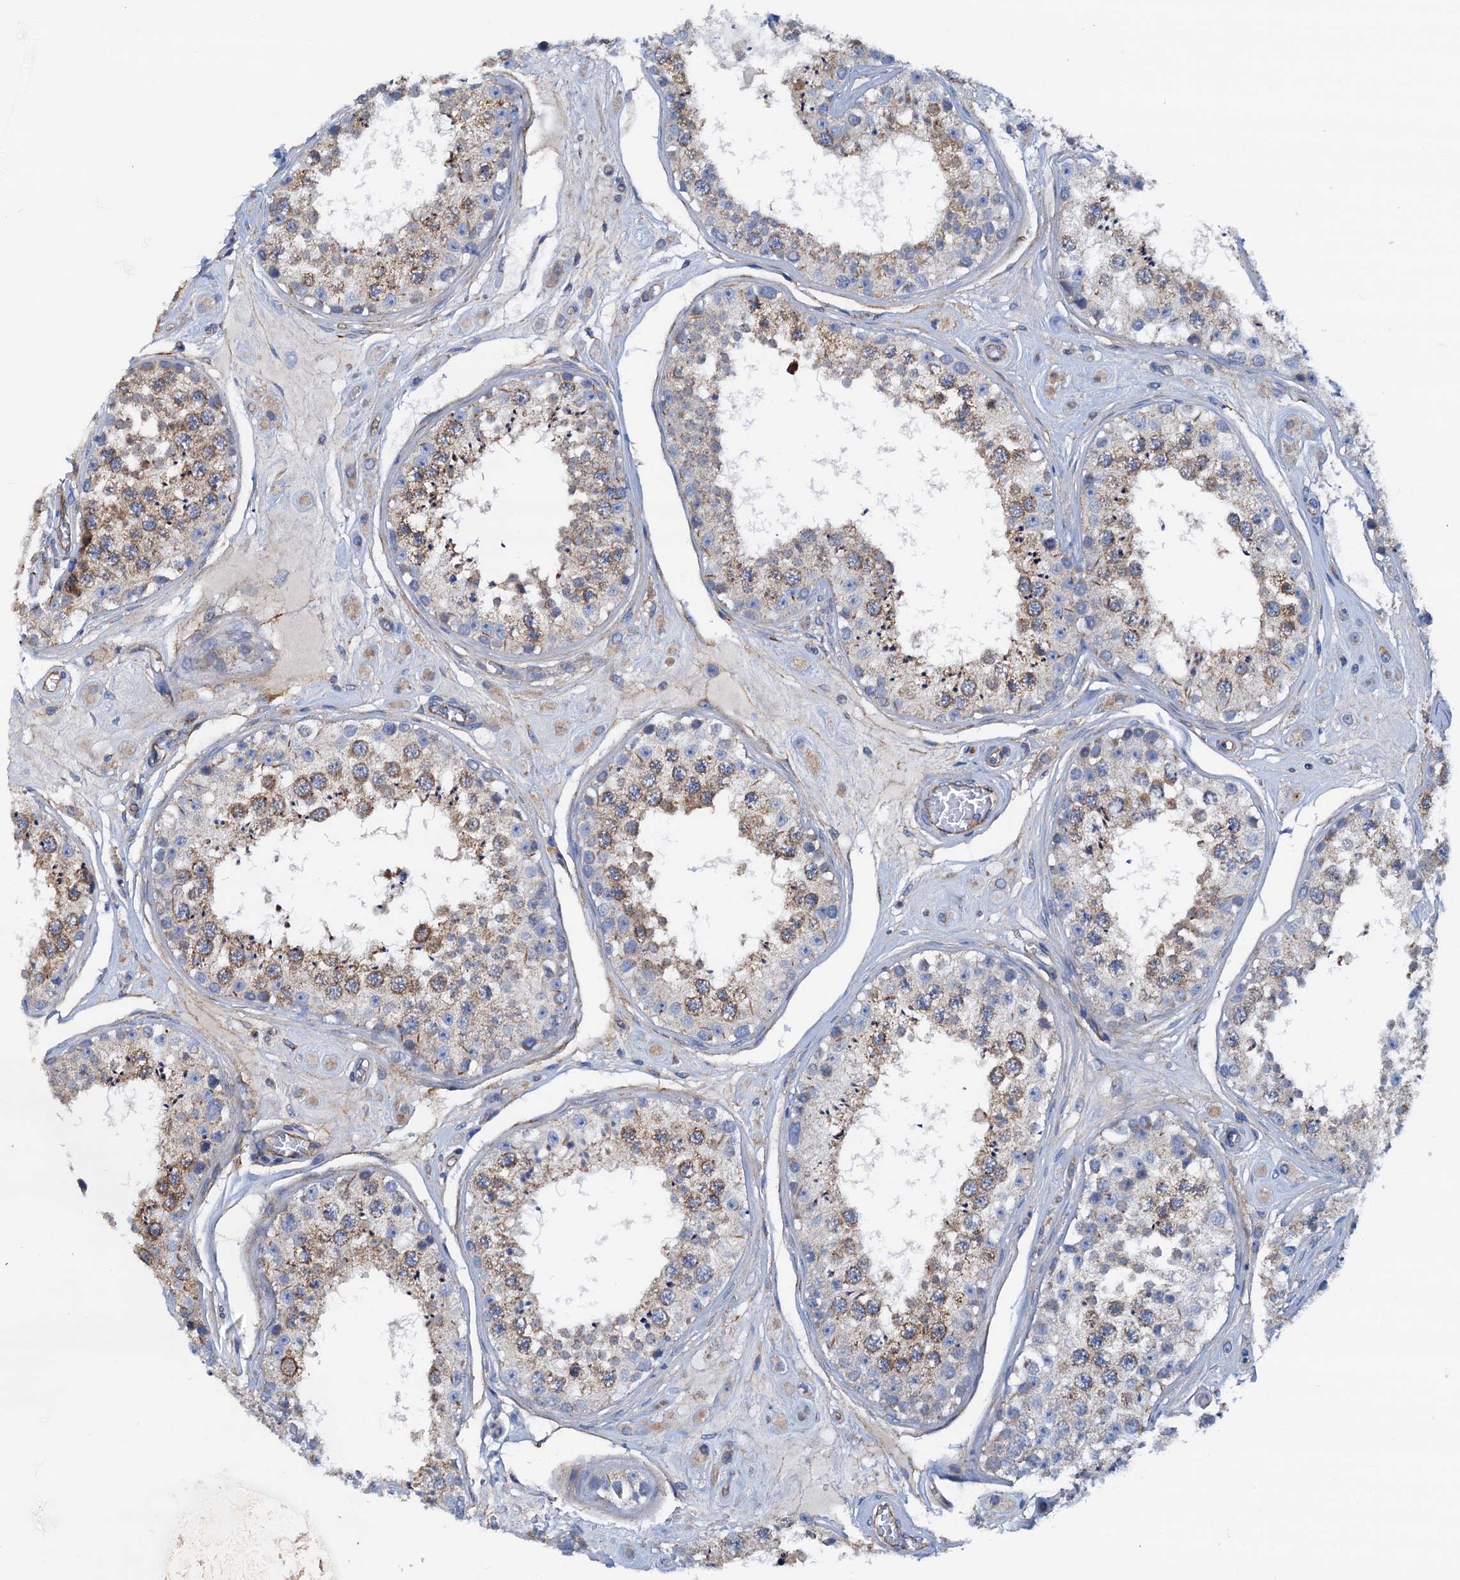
{"staining": {"intensity": "moderate", "quantity": ">75%", "location": "cytoplasmic/membranous"}, "tissue": "testis", "cell_type": "Cells in seminiferous ducts", "image_type": "normal", "snomed": [{"axis": "morphology", "description": "Normal tissue, NOS"}, {"axis": "topography", "description": "Testis"}], "caption": "Protein staining of benign testis demonstrates moderate cytoplasmic/membranous positivity in about >75% of cells in seminiferous ducts.", "gene": "RASSF9", "patient": {"sex": "male", "age": 25}}